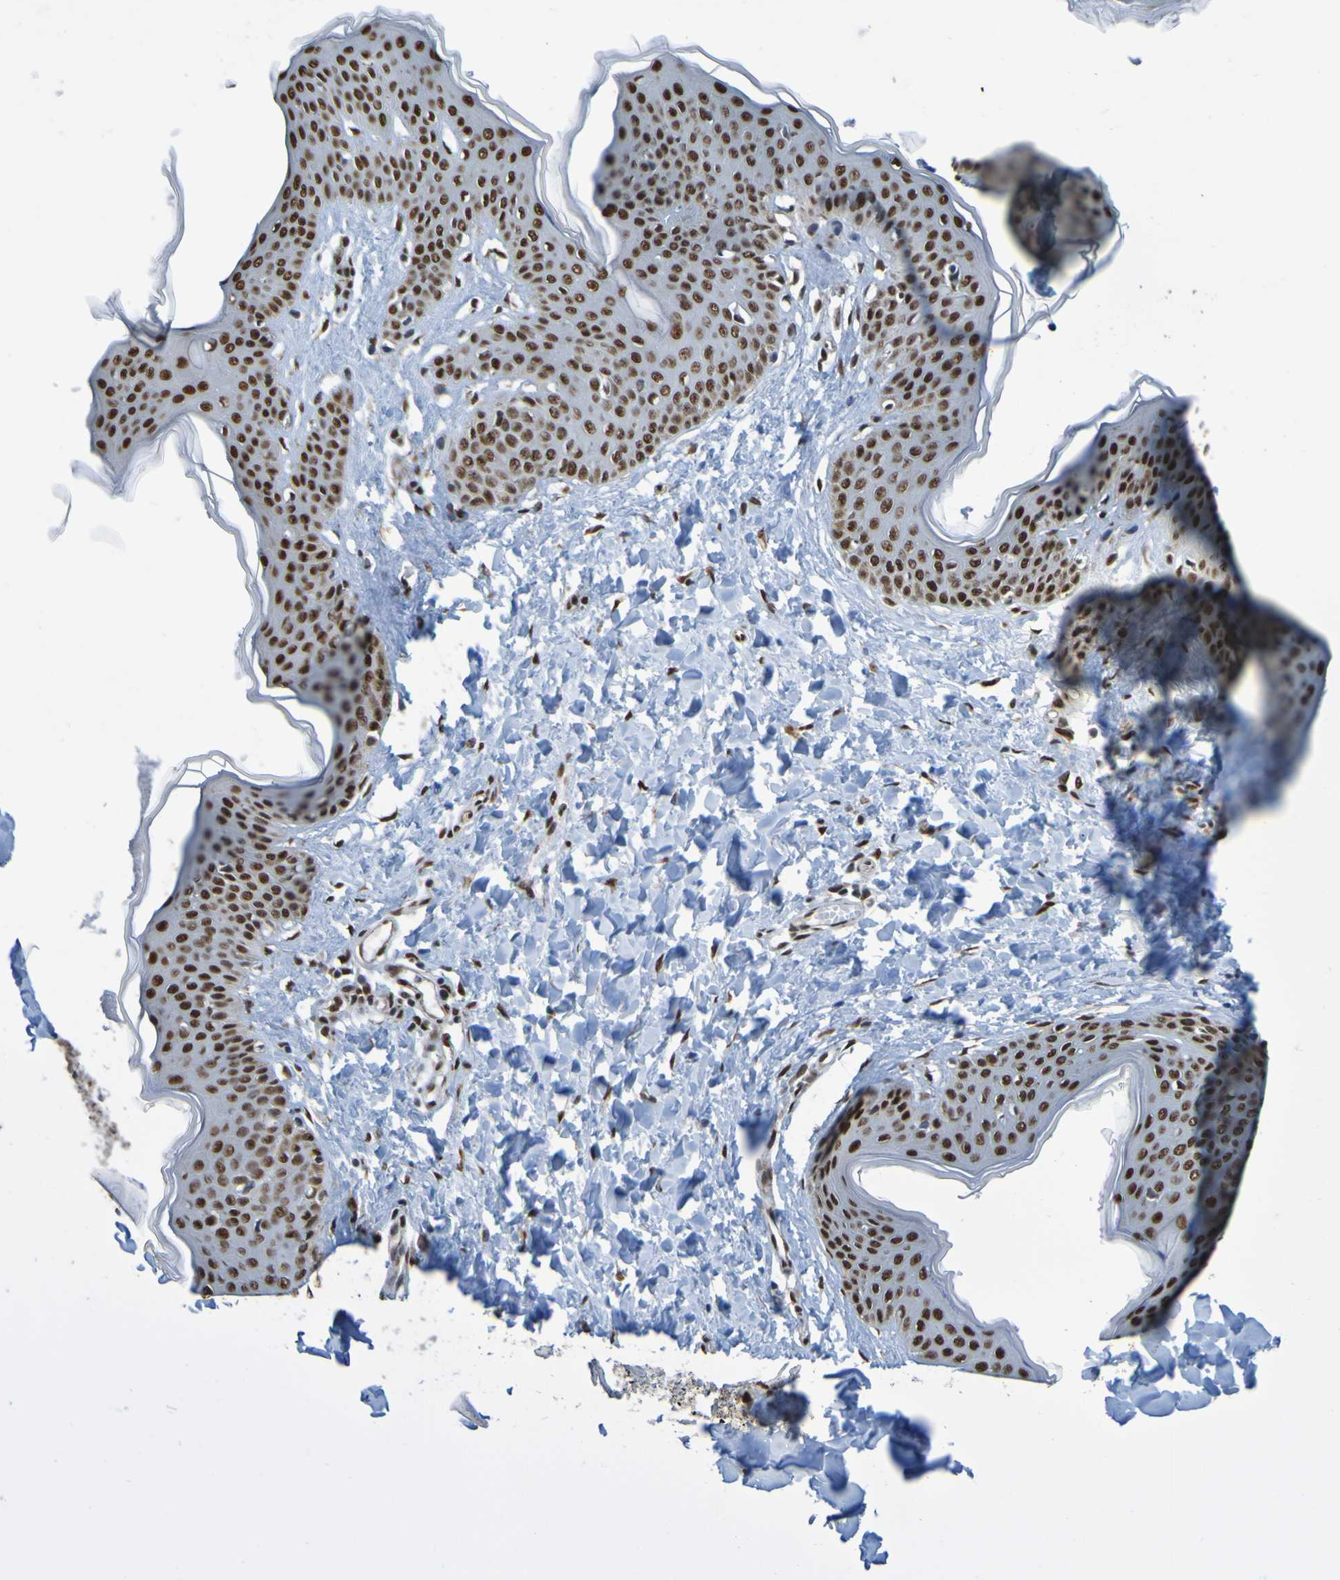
{"staining": {"intensity": "strong", "quantity": ">75%", "location": "nuclear"}, "tissue": "skin", "cell_type": "Fibroblasts", "image_type": "normal", "snomed": [{"axis": "morphology", "description": "Normal tissue, NOS"}, {"axis": "topography", "description": "Skin"}], "caption": "There is high levels of strong nuclear positivity in fibroblasts of unremarkable skin, as demonstrated by immunohistochemical staining (brown color).", "gene": "HDAC2", "patient": {"sex": "female", "age": 17}}